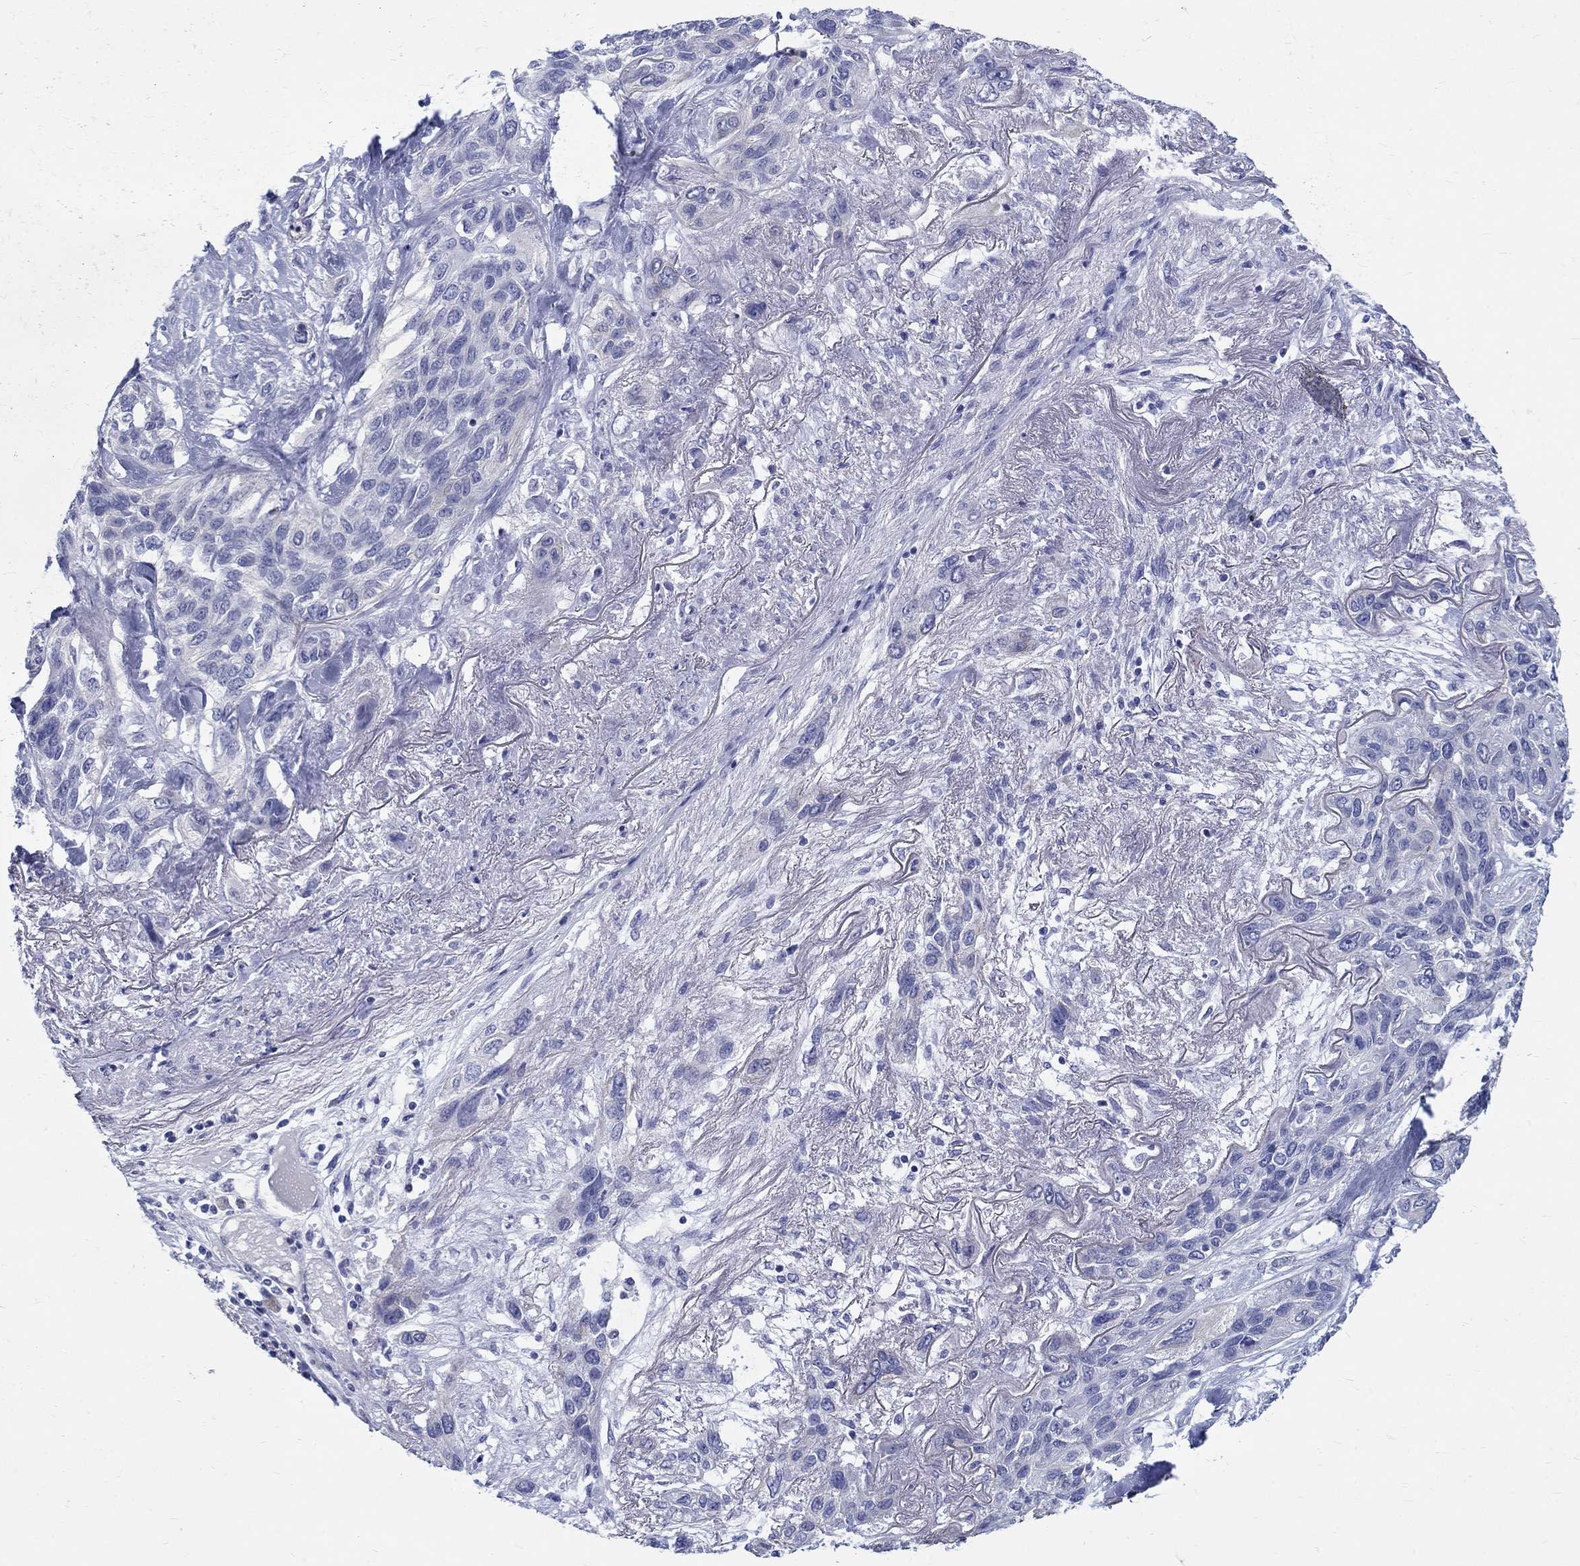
{"staining": {"intensity": "negative", "quantity": "none", "location": "none"}, "tissue": "lung cancer", "cell_type": "Tumor cells", "image_type": "cancer", "snomed": [{"axis": "morphology", "description": "Squamous cell carcinoma, NOS"}, {"axis": "topography", "description": "Lung"}], "caption": "DAB immunohistochemical staining of human squamous cell carcinoma (lung) exhibits no significant expression in tumor cells. The staining is performed using DAB brown chromogen with nuclei counter-stained in using hematoxylin.", "gene": "SH2D7", "patient": {"sex": "female", "age": 70}}